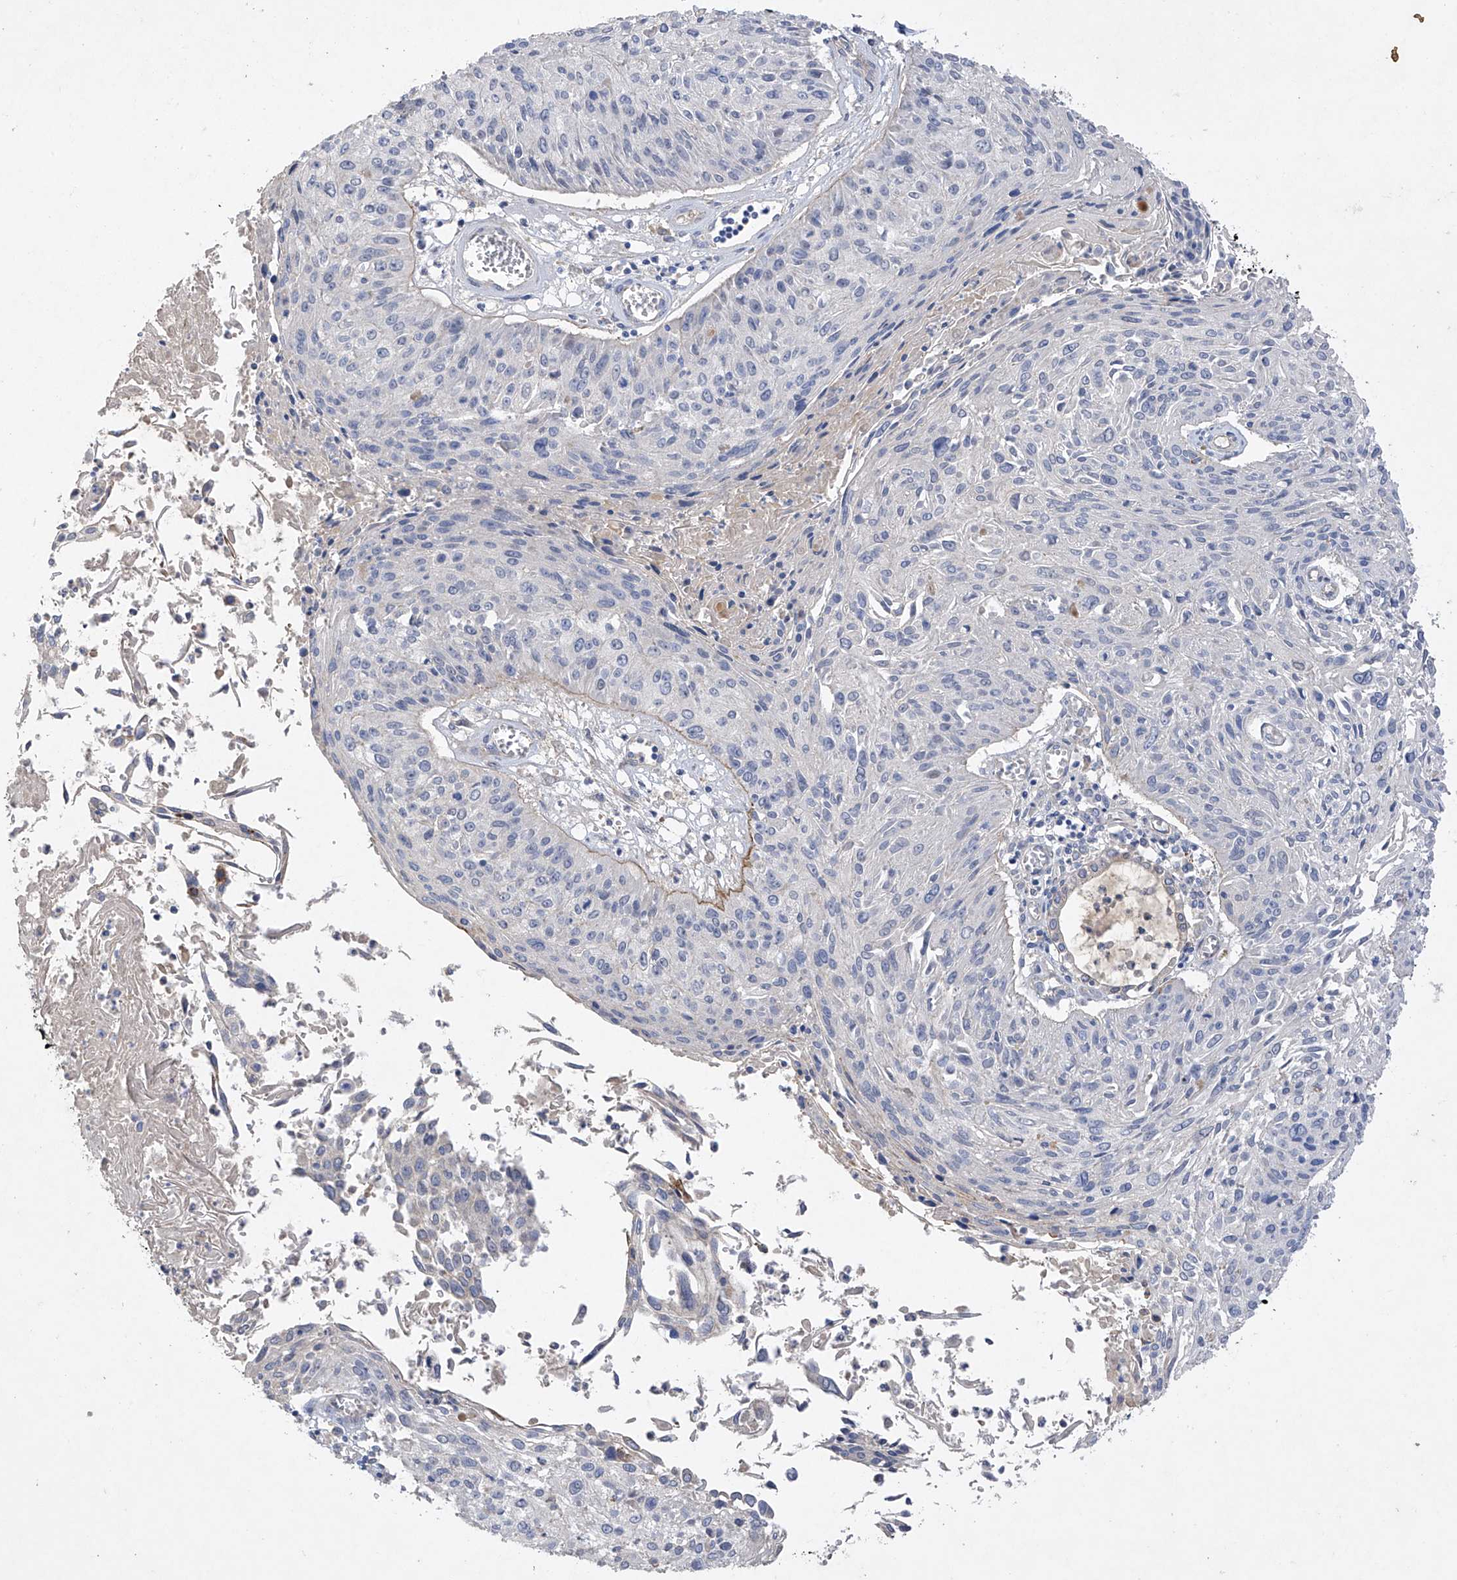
{"staining": {"intensity": "negative", "quantity": "none", "location": "none"}, "tissue": "cervical cancer", "cell_type": "Tumor cells", "image_type": "cancer", "snomed": [{"axis": "morphology", "description": "Squamous cell carcinoma, NOS"}, {"axis": "topography", "description": "Cervix"}], "caption": "A histopathology image of human cervical squamous cell carcinoma is negative for staining in tumor cells.", "gene": "PRSS12", "patient": {"sex": "female", "age": 51}}